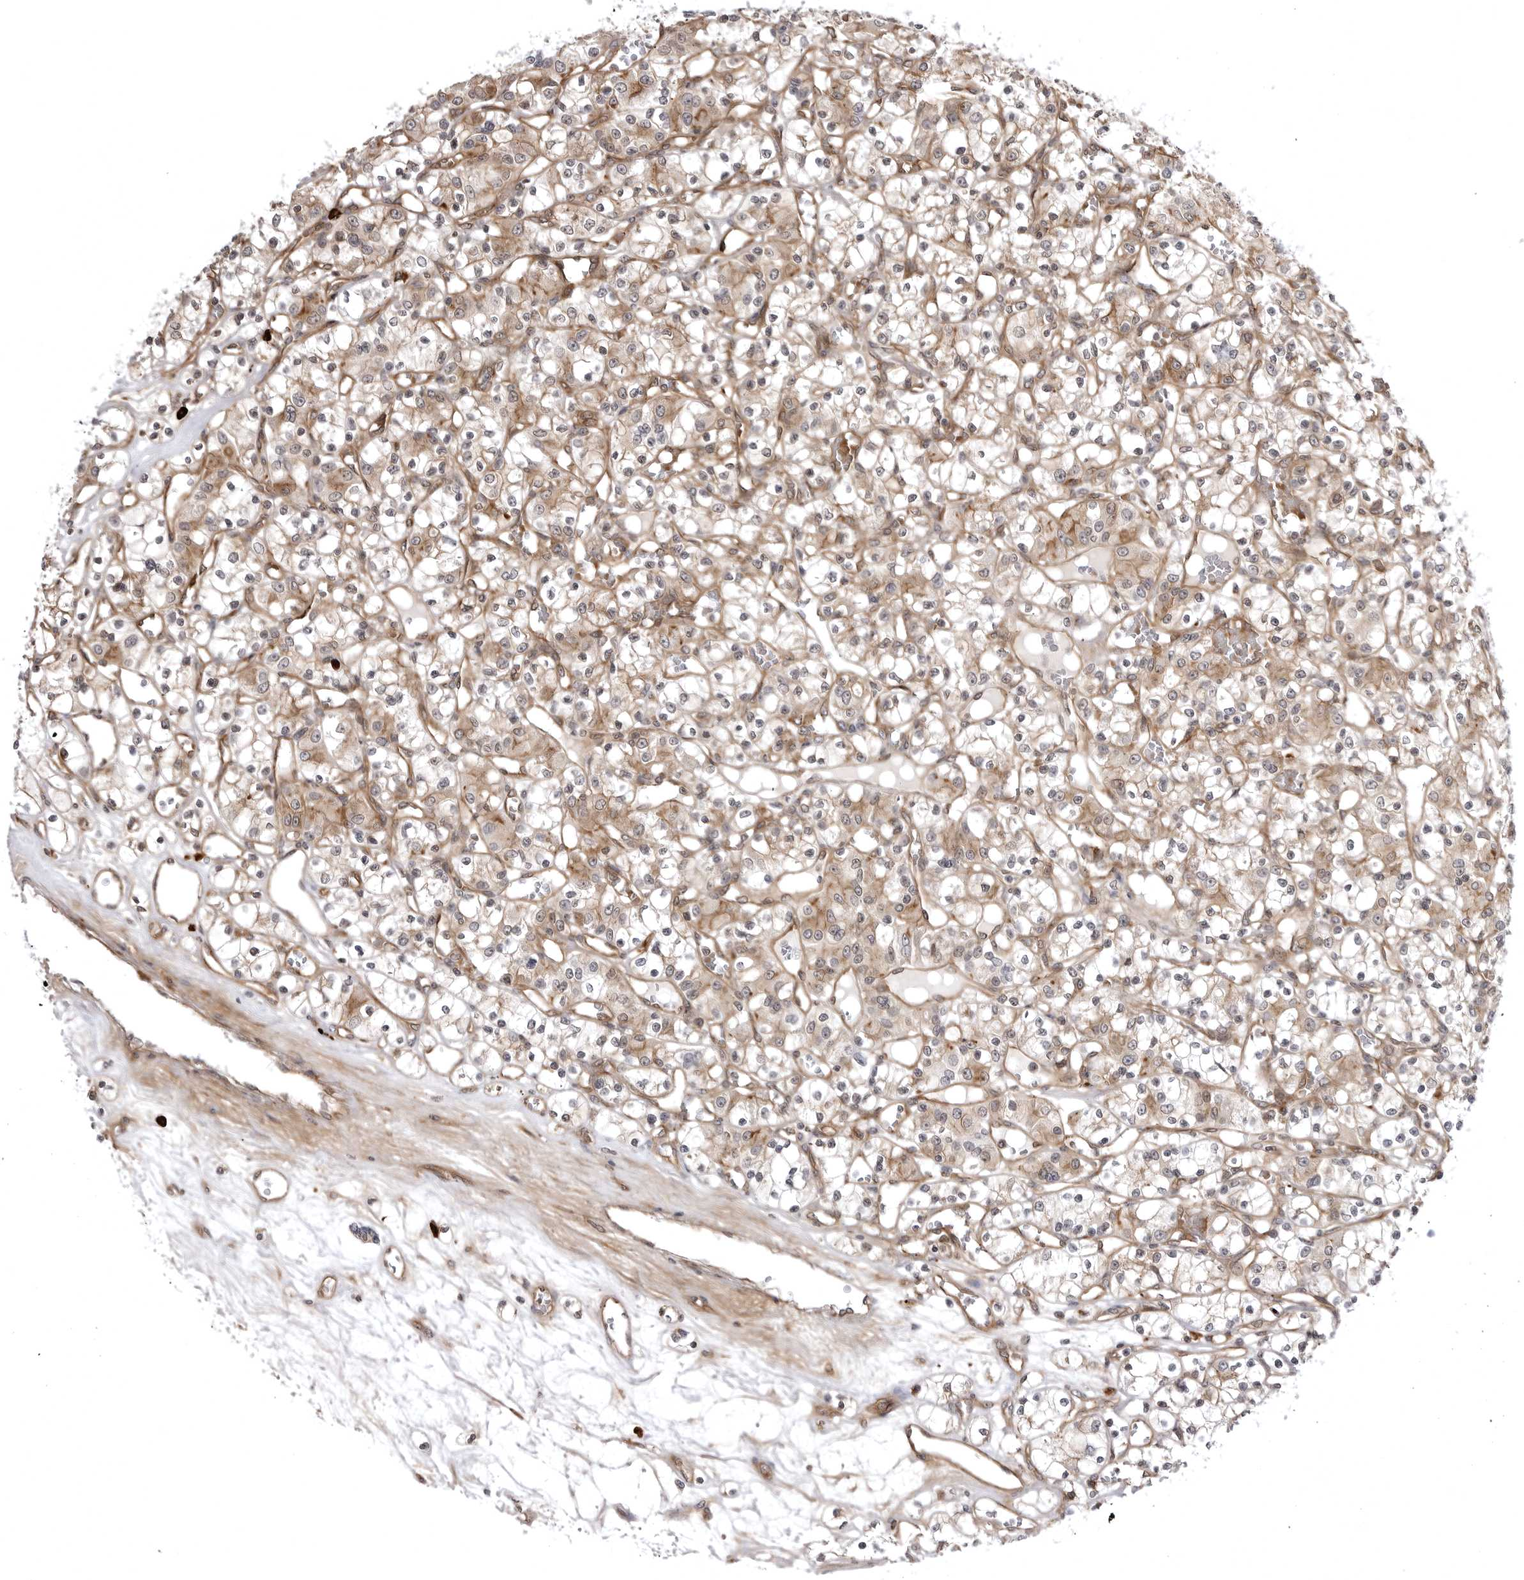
{"staining": {"intensity": "moderate", "quantity": ">75%", "location": "cytoplasmic/membranous"}, "tissue": "renal cancer", "cell_type": "Tumor cells", "image_type": "cancer", "snomed": [{"axis": "morphology", "description": "Adenocarcinoma, NOS"}, {"axis": "topography", "description": "Kidney"}], "caption": "Tumor cells reveal medium levels of moderate cytoplasmic/membranous staining in approximately >75% of cells in renal adenocarcinoma.", "gene": "ARL5A", "patient": {"sex": "female", "age": 59}}